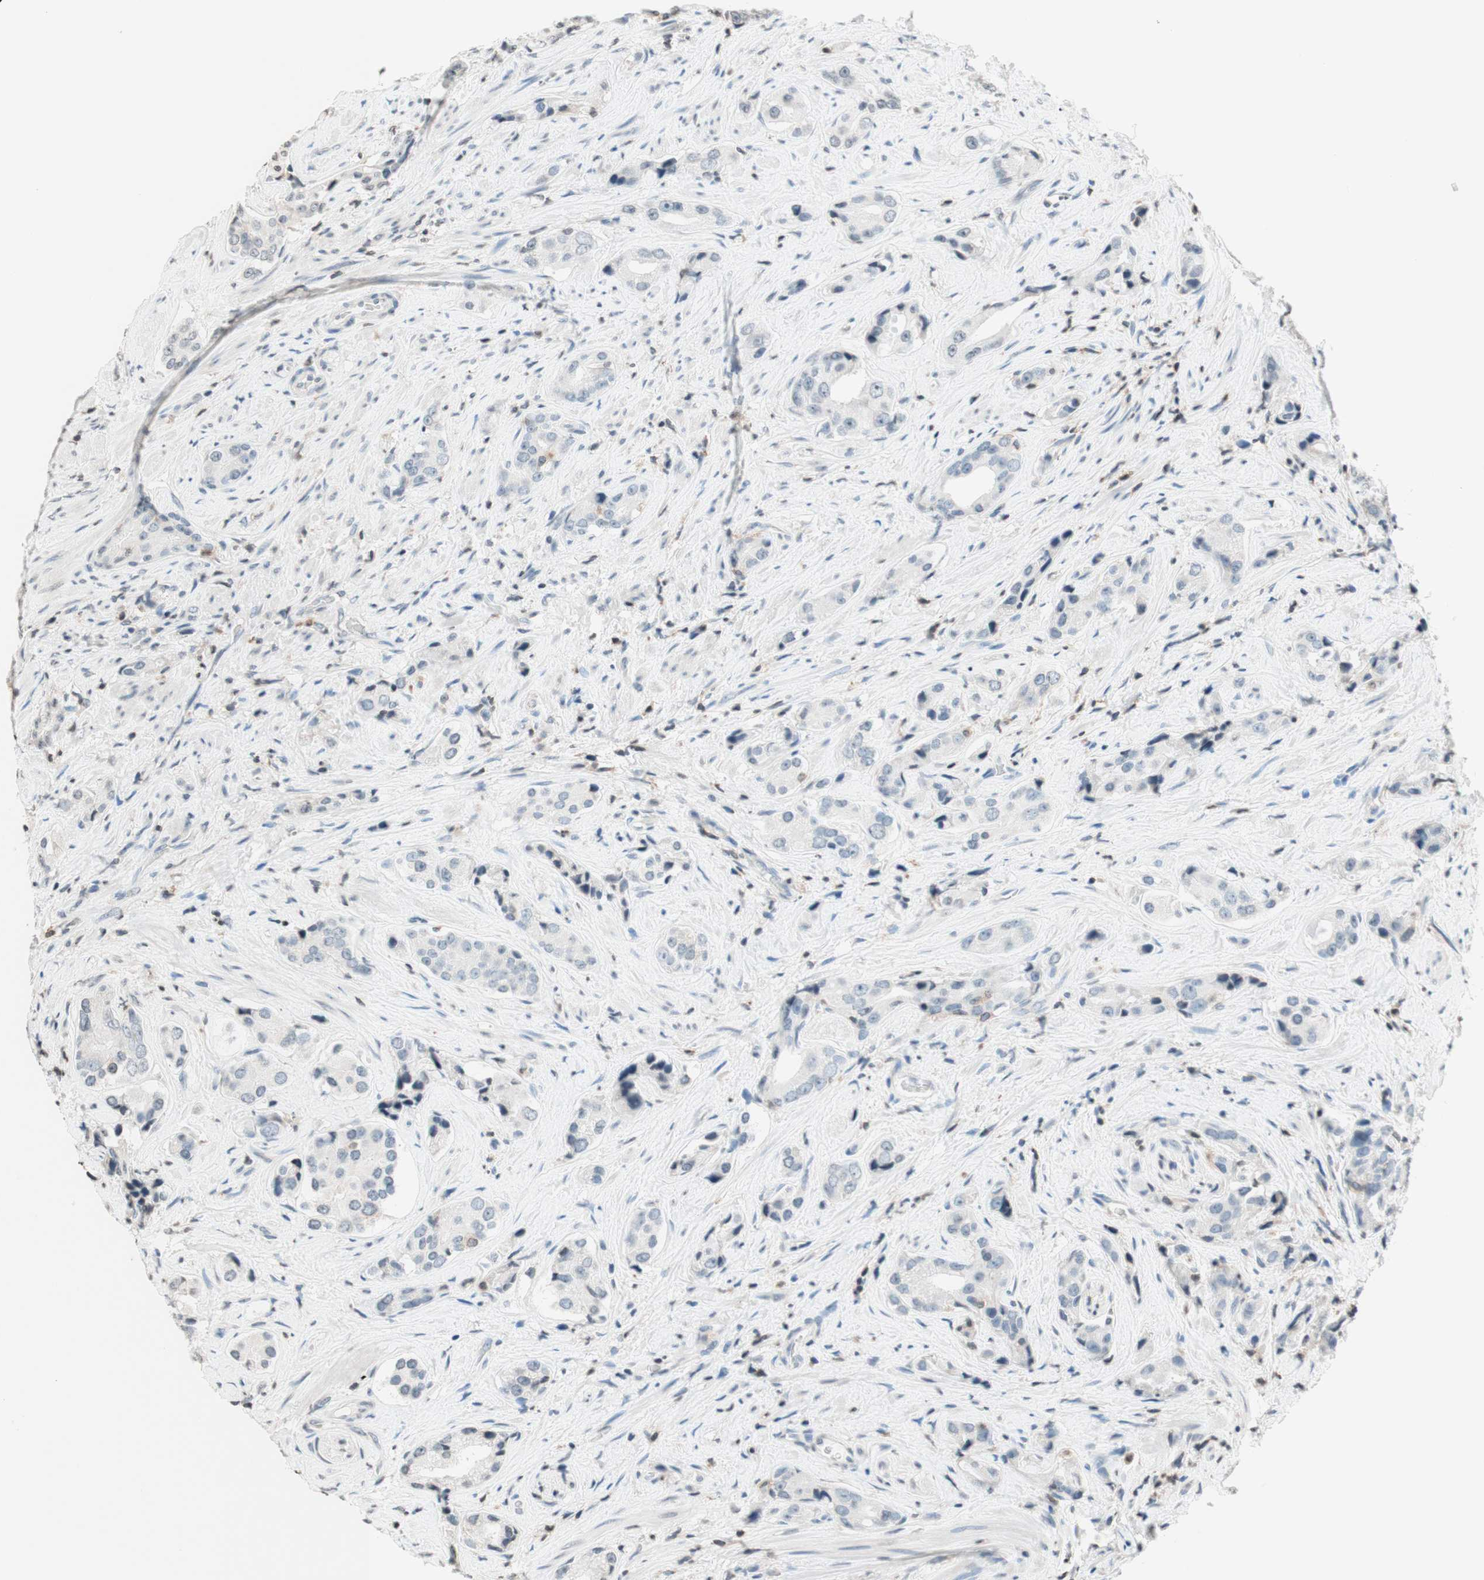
{"staining": {"intensity": "negative", "quantity": "none", "location": "none"}, "tissue": "prostate cancer", "cell_type": "Tumor cells", "image_type": "cancer", "snomed": [{"axis": "morphology", "description": "Adenocarcinoma, High grade"}, {"axis": "topography", "description": "Prostate"}], "caption": "This is an IHC micrograph of human high-grade adenocarcinoma (prostate). There is no staining in tumor cells.", "gene": "WIPF1", "patient": {"sex": "male", "age": 71}}